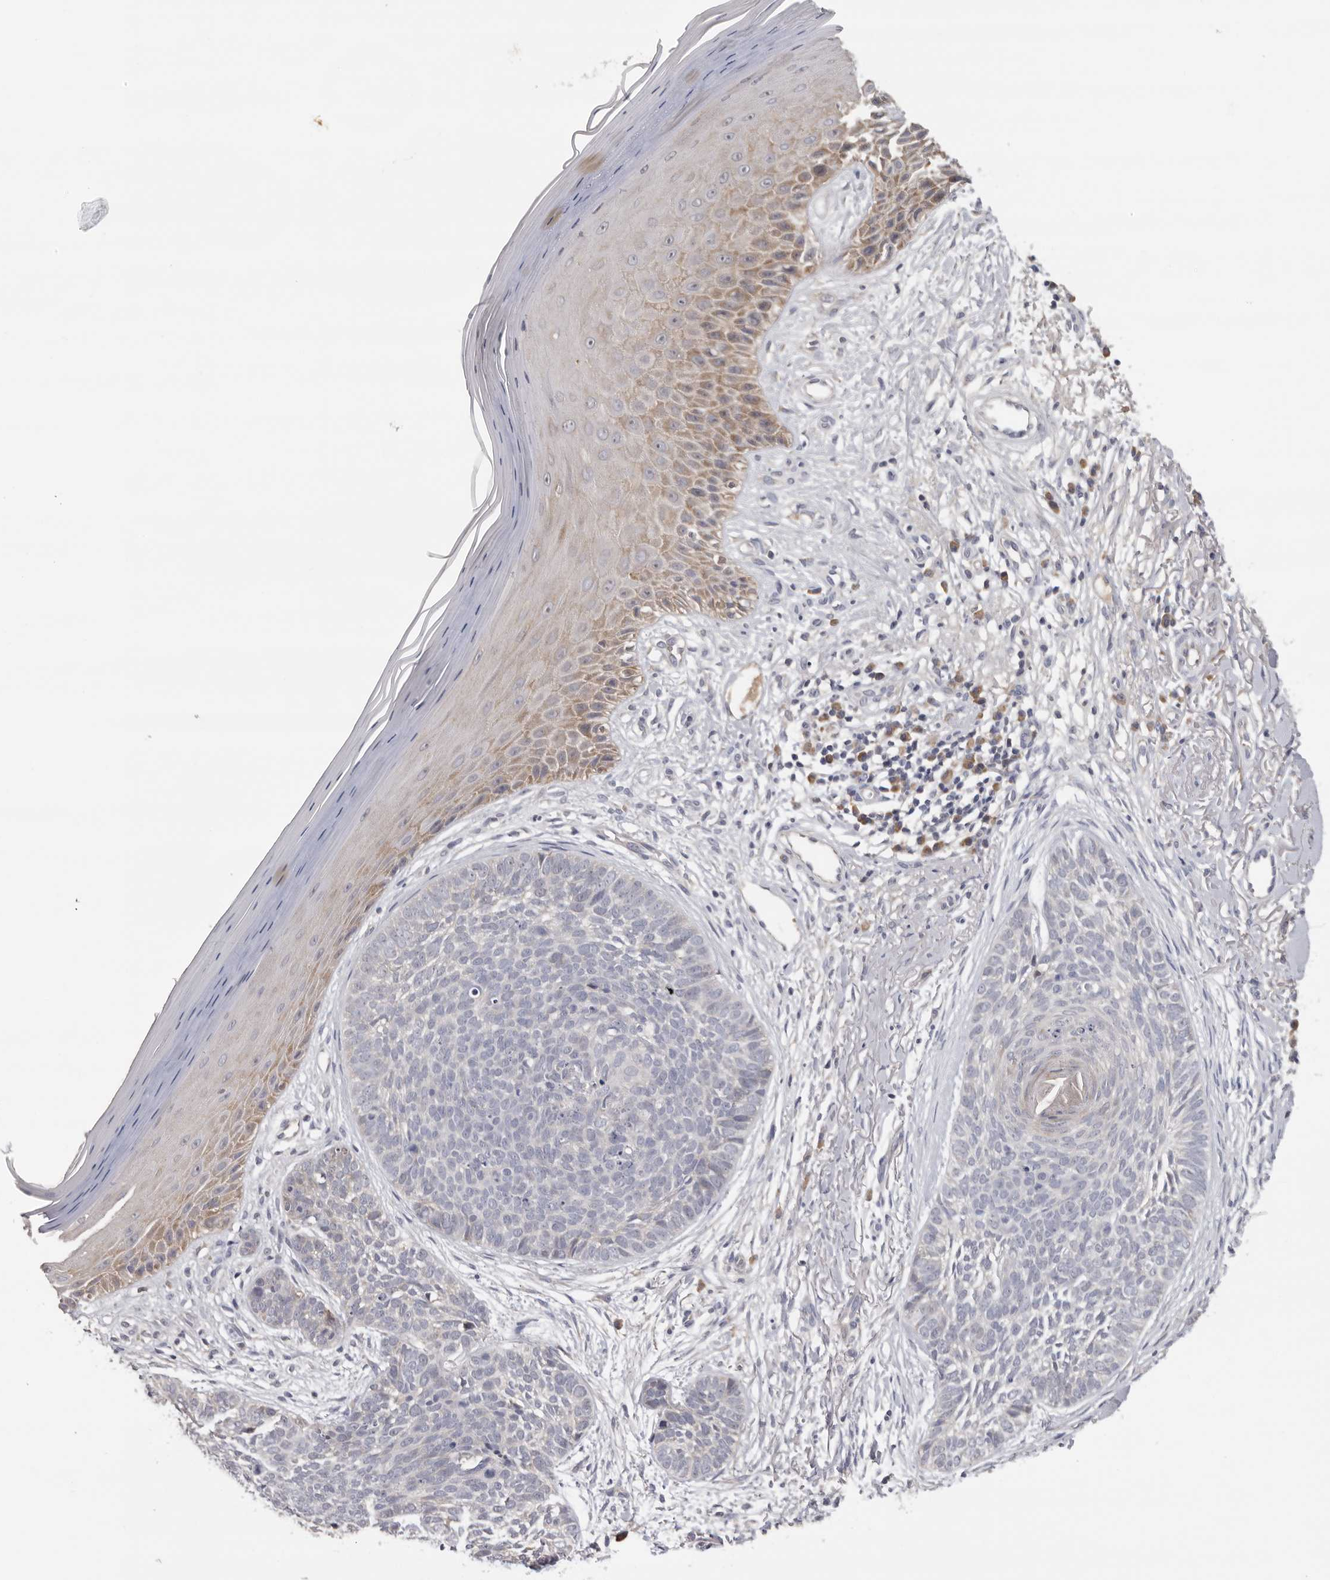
{"staining": {"intensity": "negative", "quantity": "none", "location": "none"}, "tissue": "skin cancer", "cell_type": "Tumor cells", "image_type": "cancer", "snomed": [{"axis": "morphology", "description": "Normal tissue, NOS"}, {"axis": "morphology", "description": "Basal cell carcinoma"}, {"axis": "topography", "description": "Skin"}], "caption": "DAB immunohistochemical staining of human skin cancer displays no significant staining in tumor cells.", "gene": "KIF2B", "patient": {"sex": "male", "age": 67}}